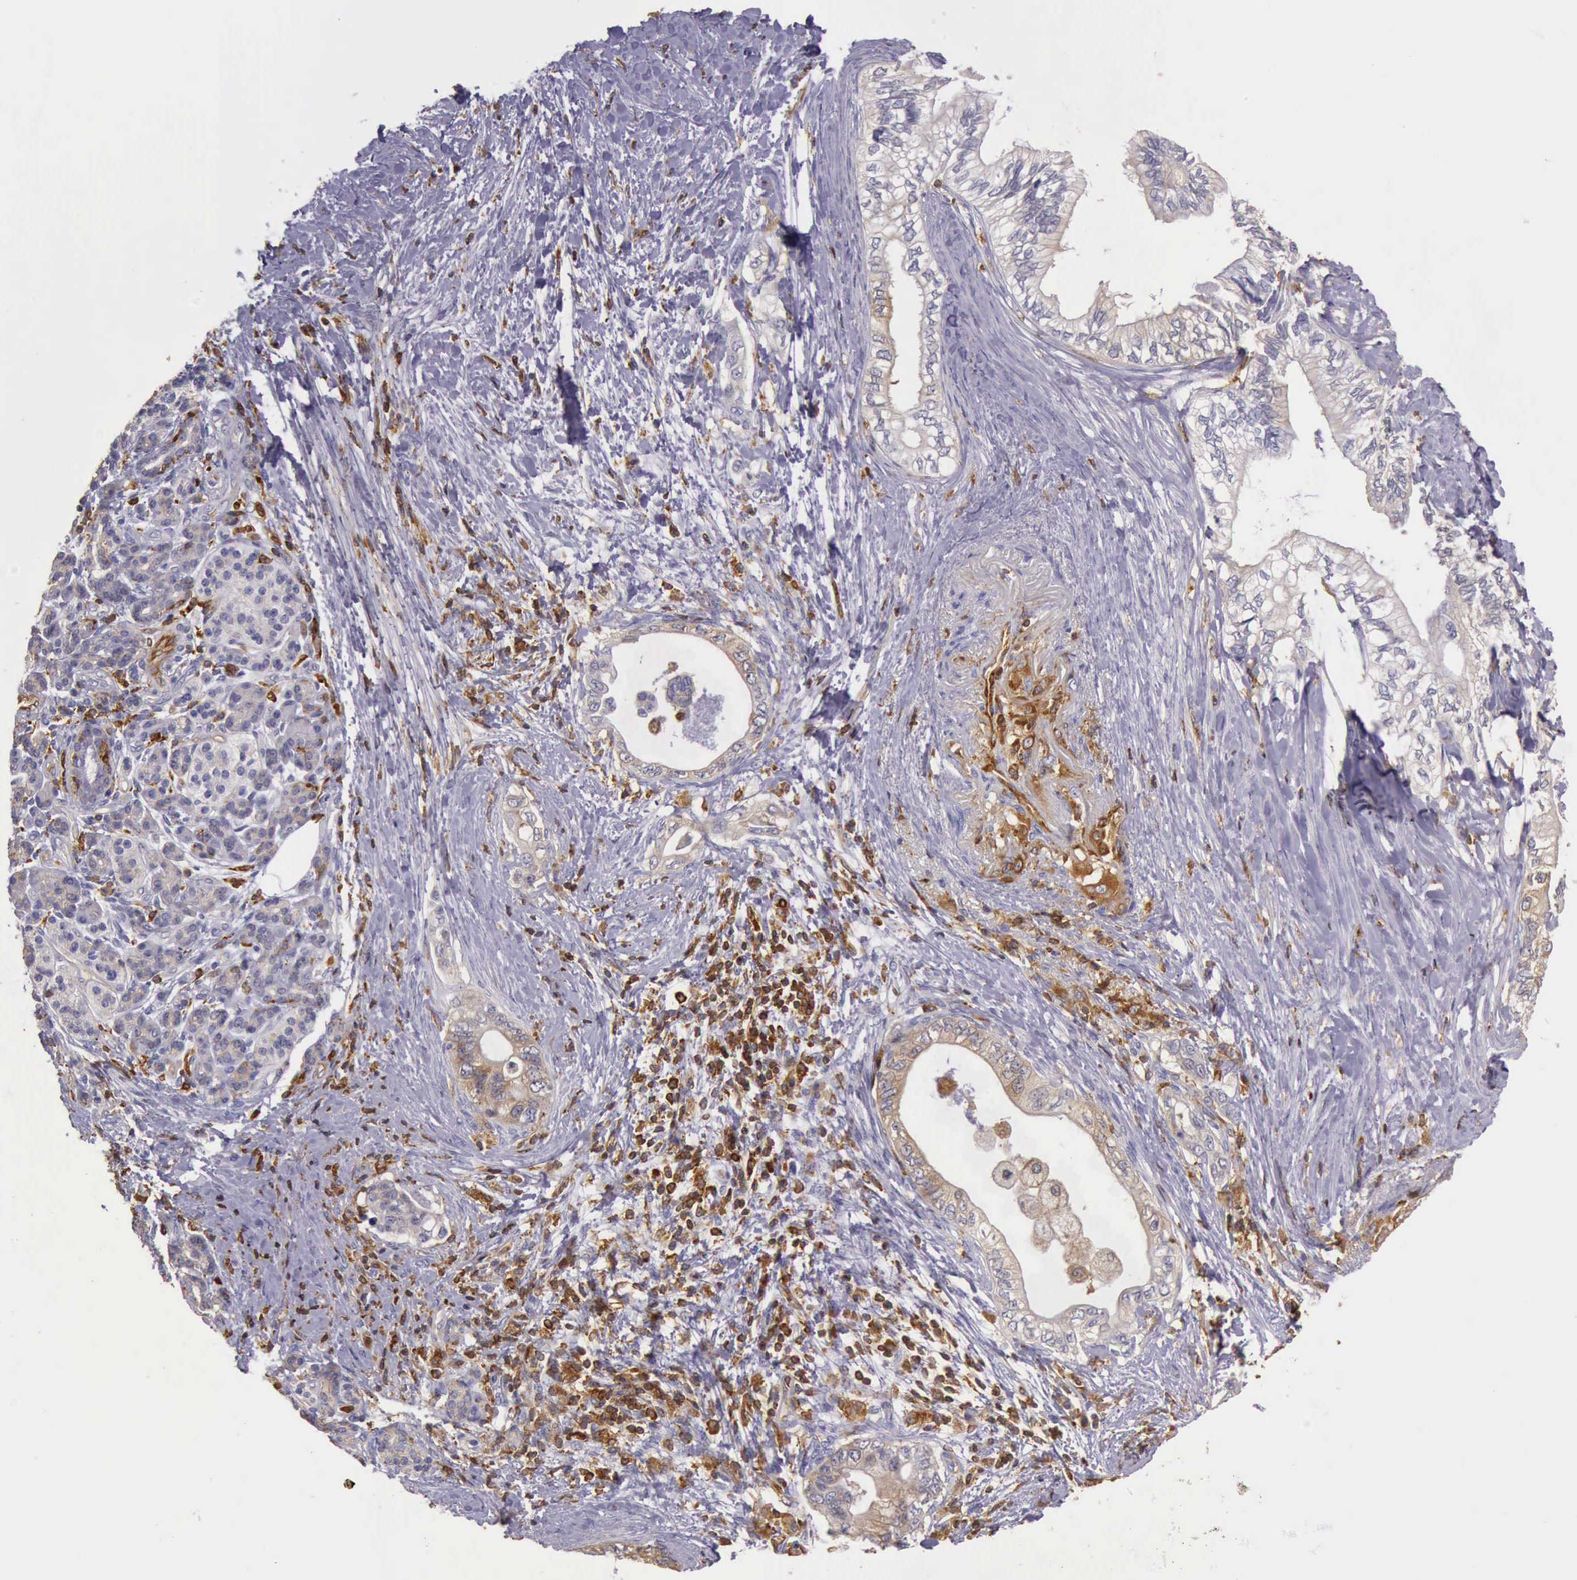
{"staining": {"intensity": "negative", "quantity": "none", "location": "none"}, "tissue": "pancreatic cancer", "cell_type": "Tumor cells", "image_type": "cancer", "snomed": [{"axis": "morphology", "description": "Adenocarcinoma, NOS"}, {"axis": "topography", "description": "Pancreas"}], "caption": "IHC histopathology image of neoplastic tissue: pancreatic cancer stained with DAB reveals no significant protein expression in tumor cells.", "gene": "ARHGAP4", "patient": {"sex": "female", "age": 66}}